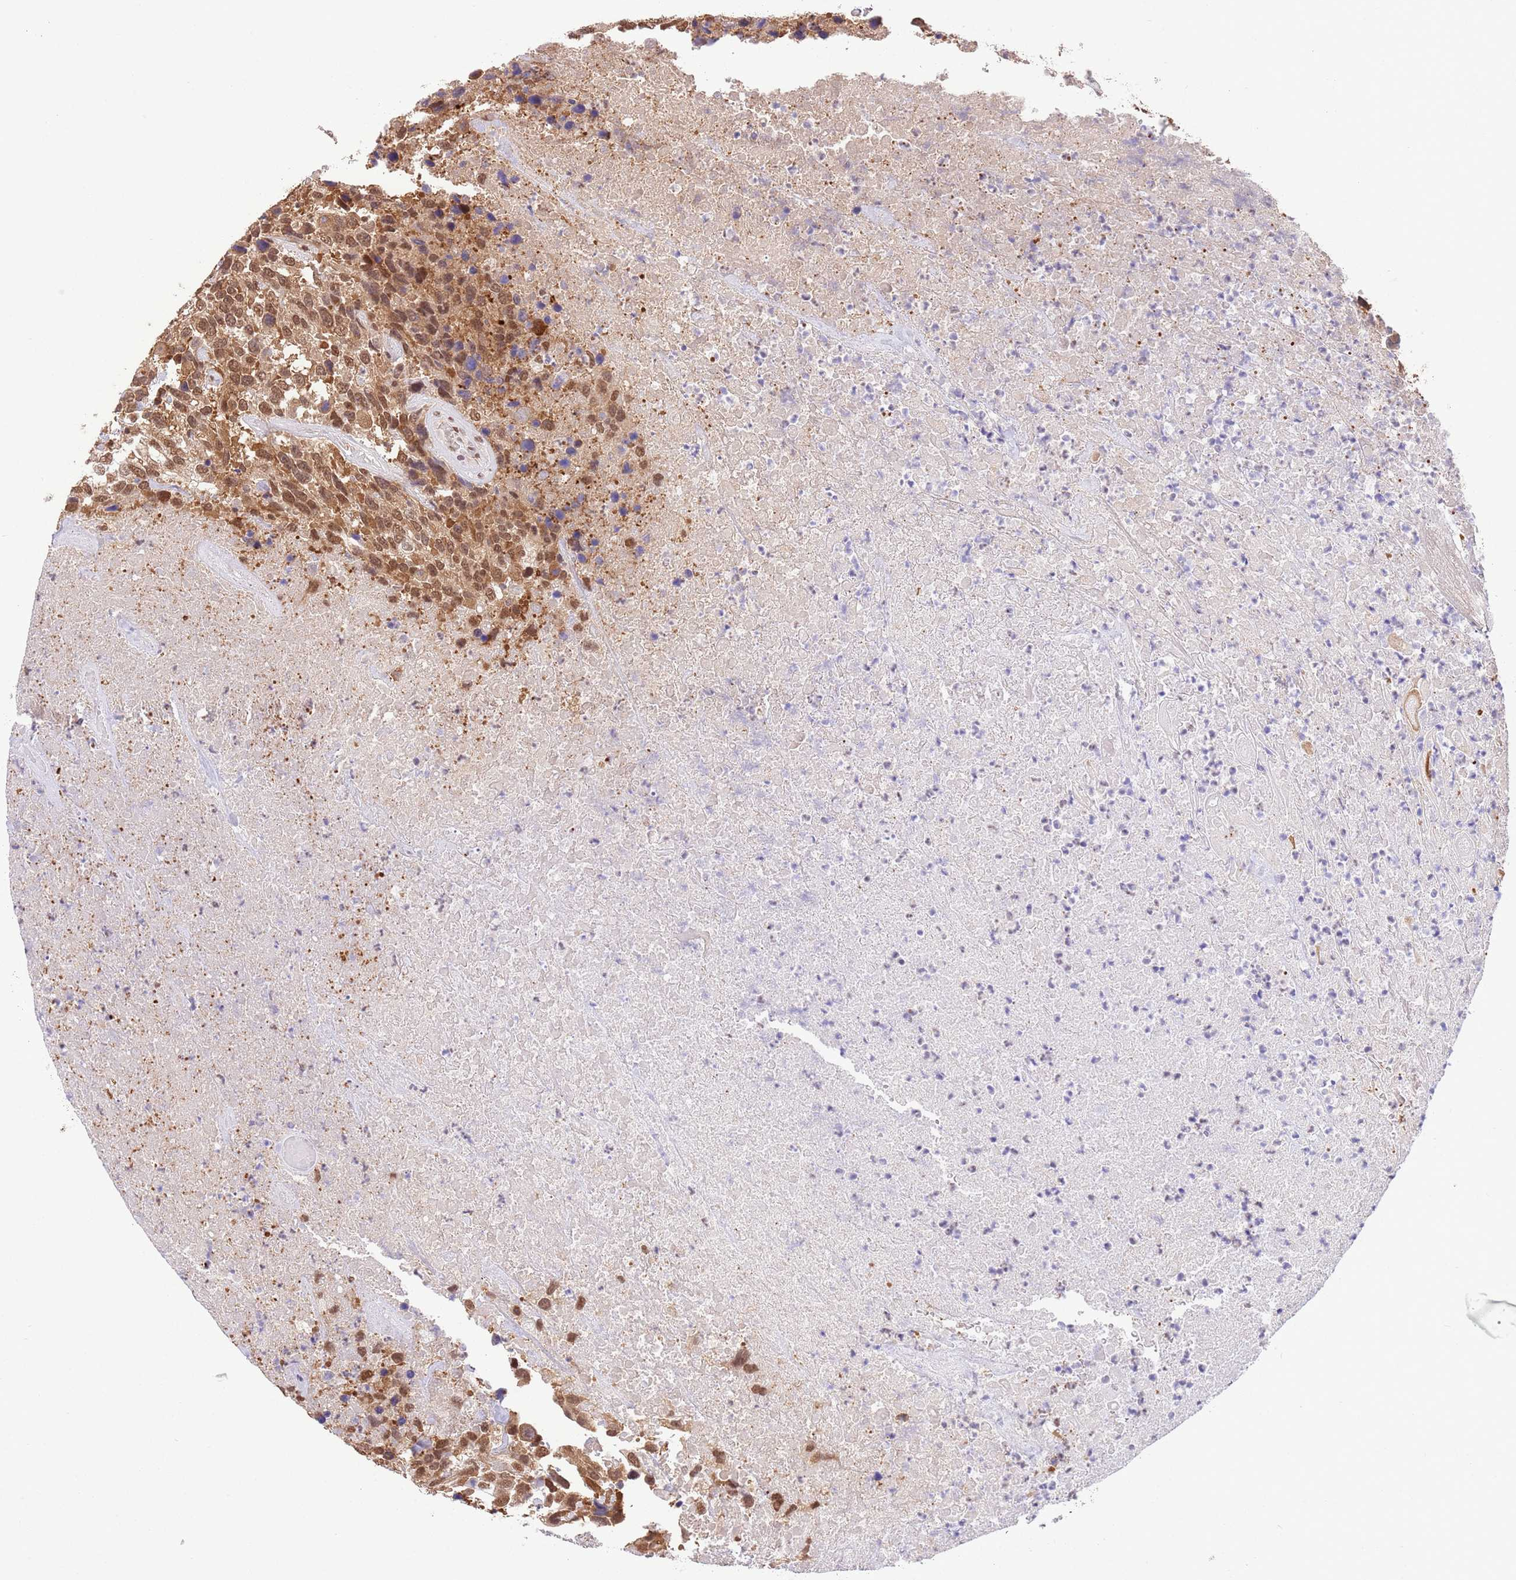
{"staining": {"intensity": "moderate", "quantity": ">75%", "location": "cytoplasmic/membranous,nuclear"}, "tissue": "urothelial cancer", "cell_type": "Tumor cells", "image_type": "cancer", "snomed": [{"axis": "morphology", "description": "Urothelial carcinoma, High grade"}, {"axis": "topography", "description": "Urinary bladder"}], "caption": "A brown stain labels moderate cytoplasmic/membranous and nuclear positivity of a protein in human urothelial cancer tumor cells.", "gene": "TRIM32", "patient": {"sex": "female", "age": 70}}